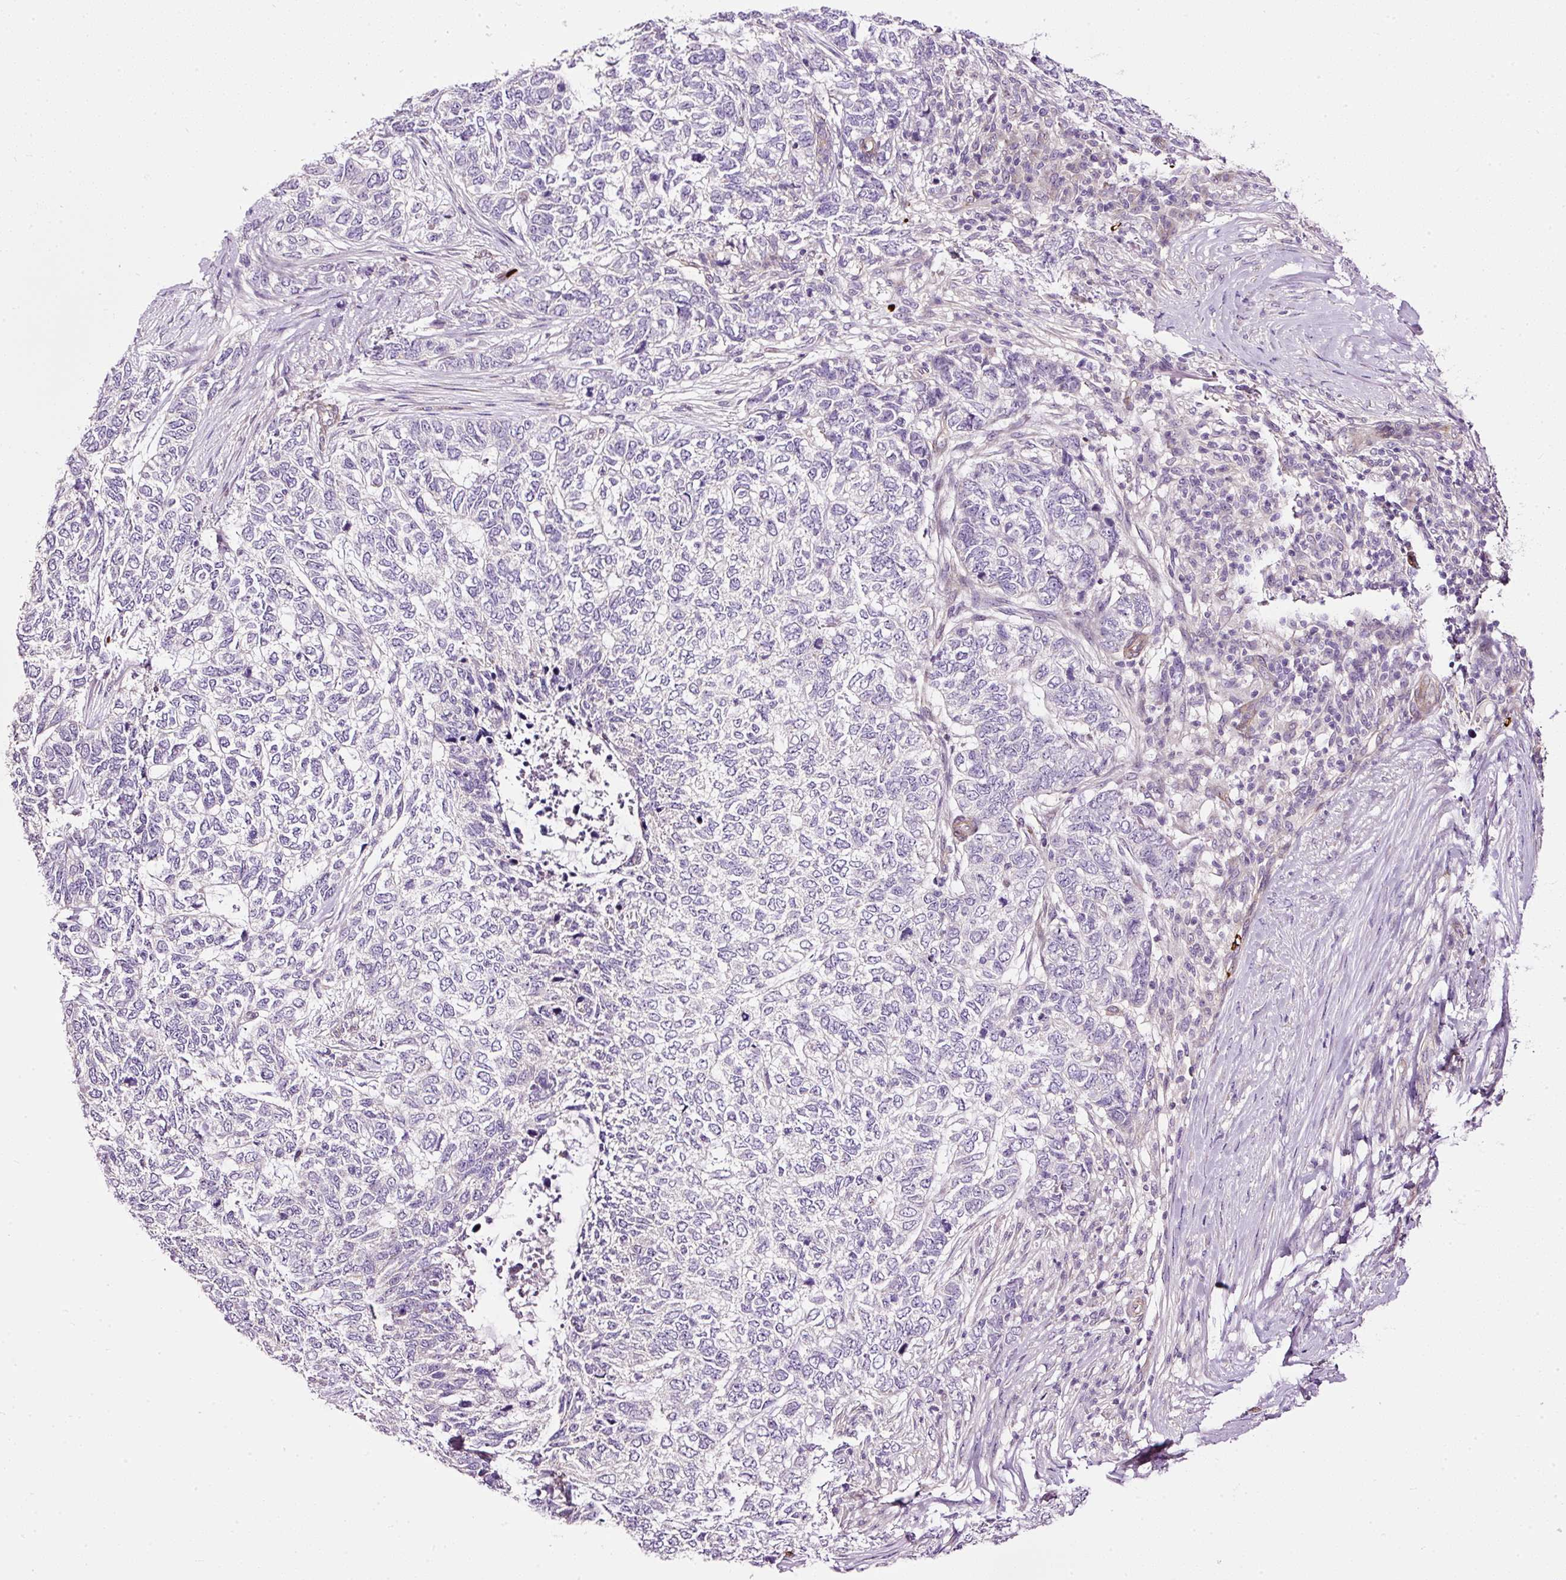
{"staining": {"intensity": "negative", "quantity": "none", "location": "none"}, "tissue": "skin cancer", "cell_type": "Tumor cells", "image_type": "cancer", "snomed": [{"axis": "morphology", "description": "Basal cell carcinoma"}, {"axis": "topography", "description": "Skin"}], "caption": "There is no significant expression in tumor cells of basal cell carcinoma (skin).", "gene": "USHBP1", "patient": {"sex": "female", "age": 65}}